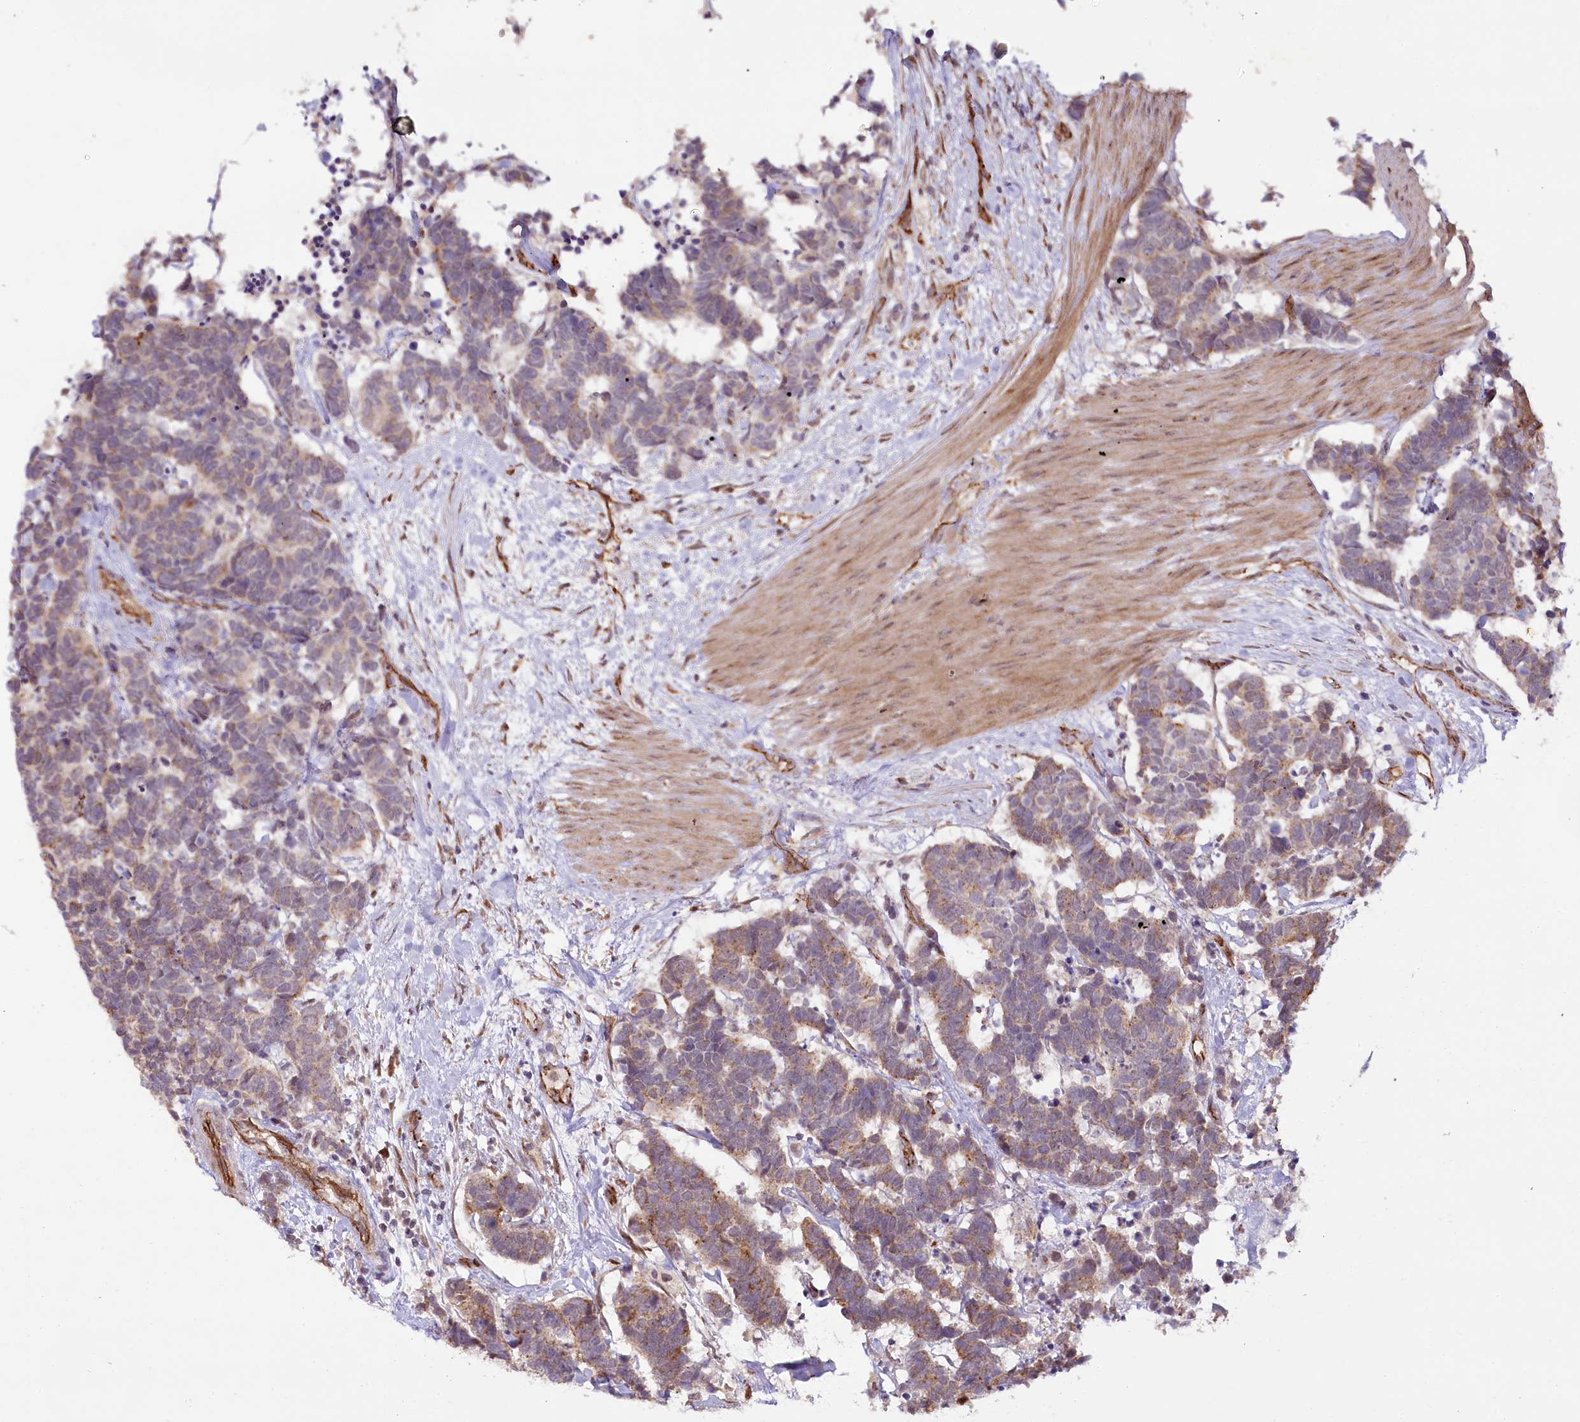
{"staining": {"intensity": "moderate", "quantity": "25%-75%", "location": "cytoplasmic/membranous"}, "tissue": "carcinoid", "cell_type": "Tumor cells", "image_type": "cancer", "snomed": [{"axis": "morphology", "description": "Carcinoma, NOS"}, {"axis": "morphology", "description": "Carcinoid, malignant, NOS"}, {"axis": "topography", "description": "Urinary bladder"}], "caption": "This is an image of immunohistochemistry staining of carcinoma, which shows moderate staining in the cytoplasmic/membranous of tumor cells.", "gene": "ALKBH8", "patient": {"sex": "male", "age": 57}}